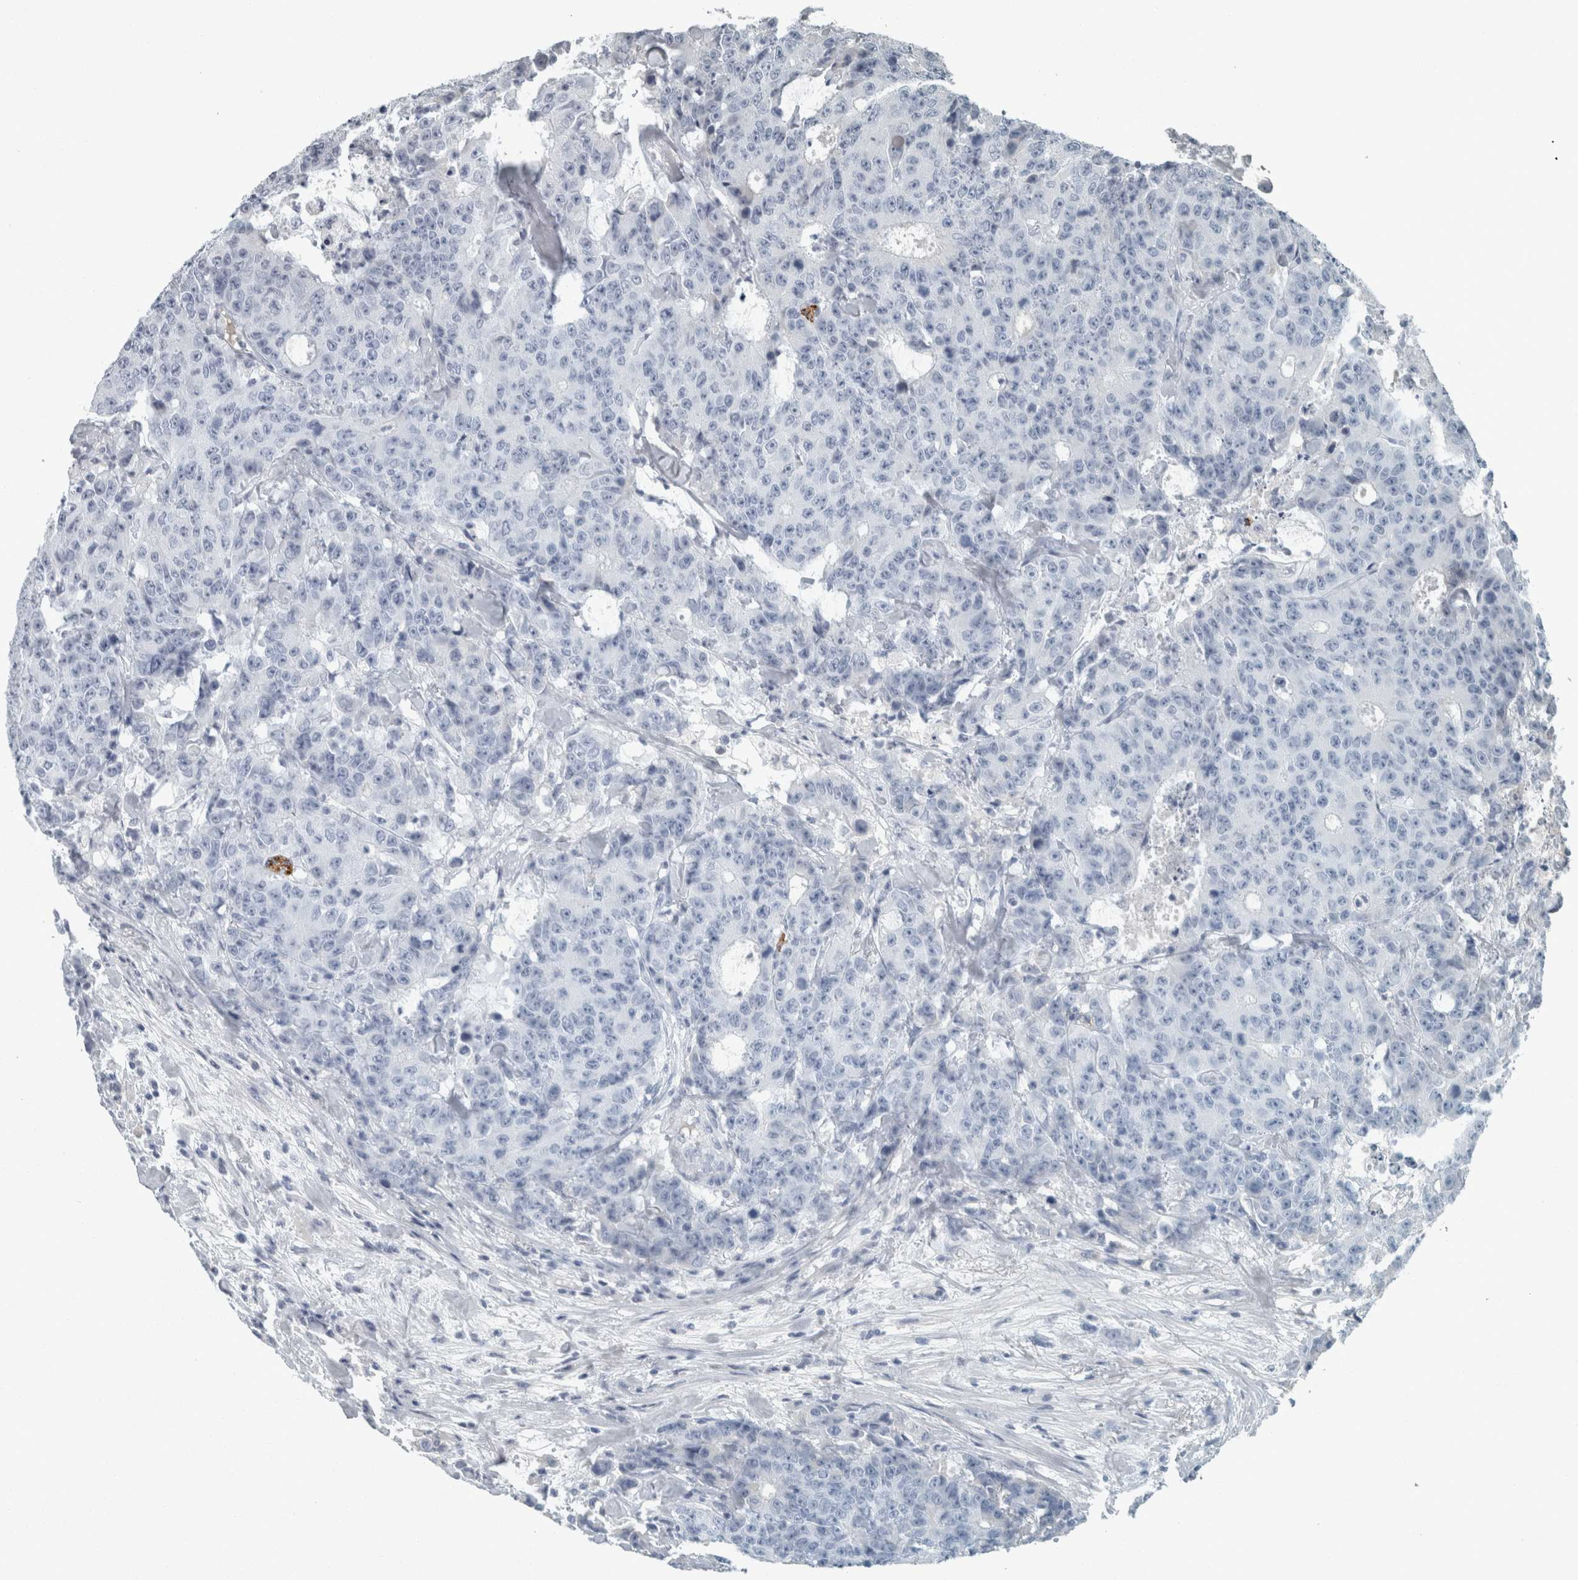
{"staining": {"intensity": "negative", "quantity": "none", "location": "none"}, "tissue": "colorectal cancer", "cell_type": "Tumor cells", "image_type": "cancer", "snomed": [{"axis": "morphology", "description": "Adenocarcinoma, NOS"}, {"axis": "topography", "description": "Colon"}], "caption": "Immunohistochemistry photomicrograph of adenocarcinoma (colorectal) stained for a protein (brown), which exhibits no staining in tumor cells.", "gene": "CHL1", "patient": {"sex": "female", "age": 86}}